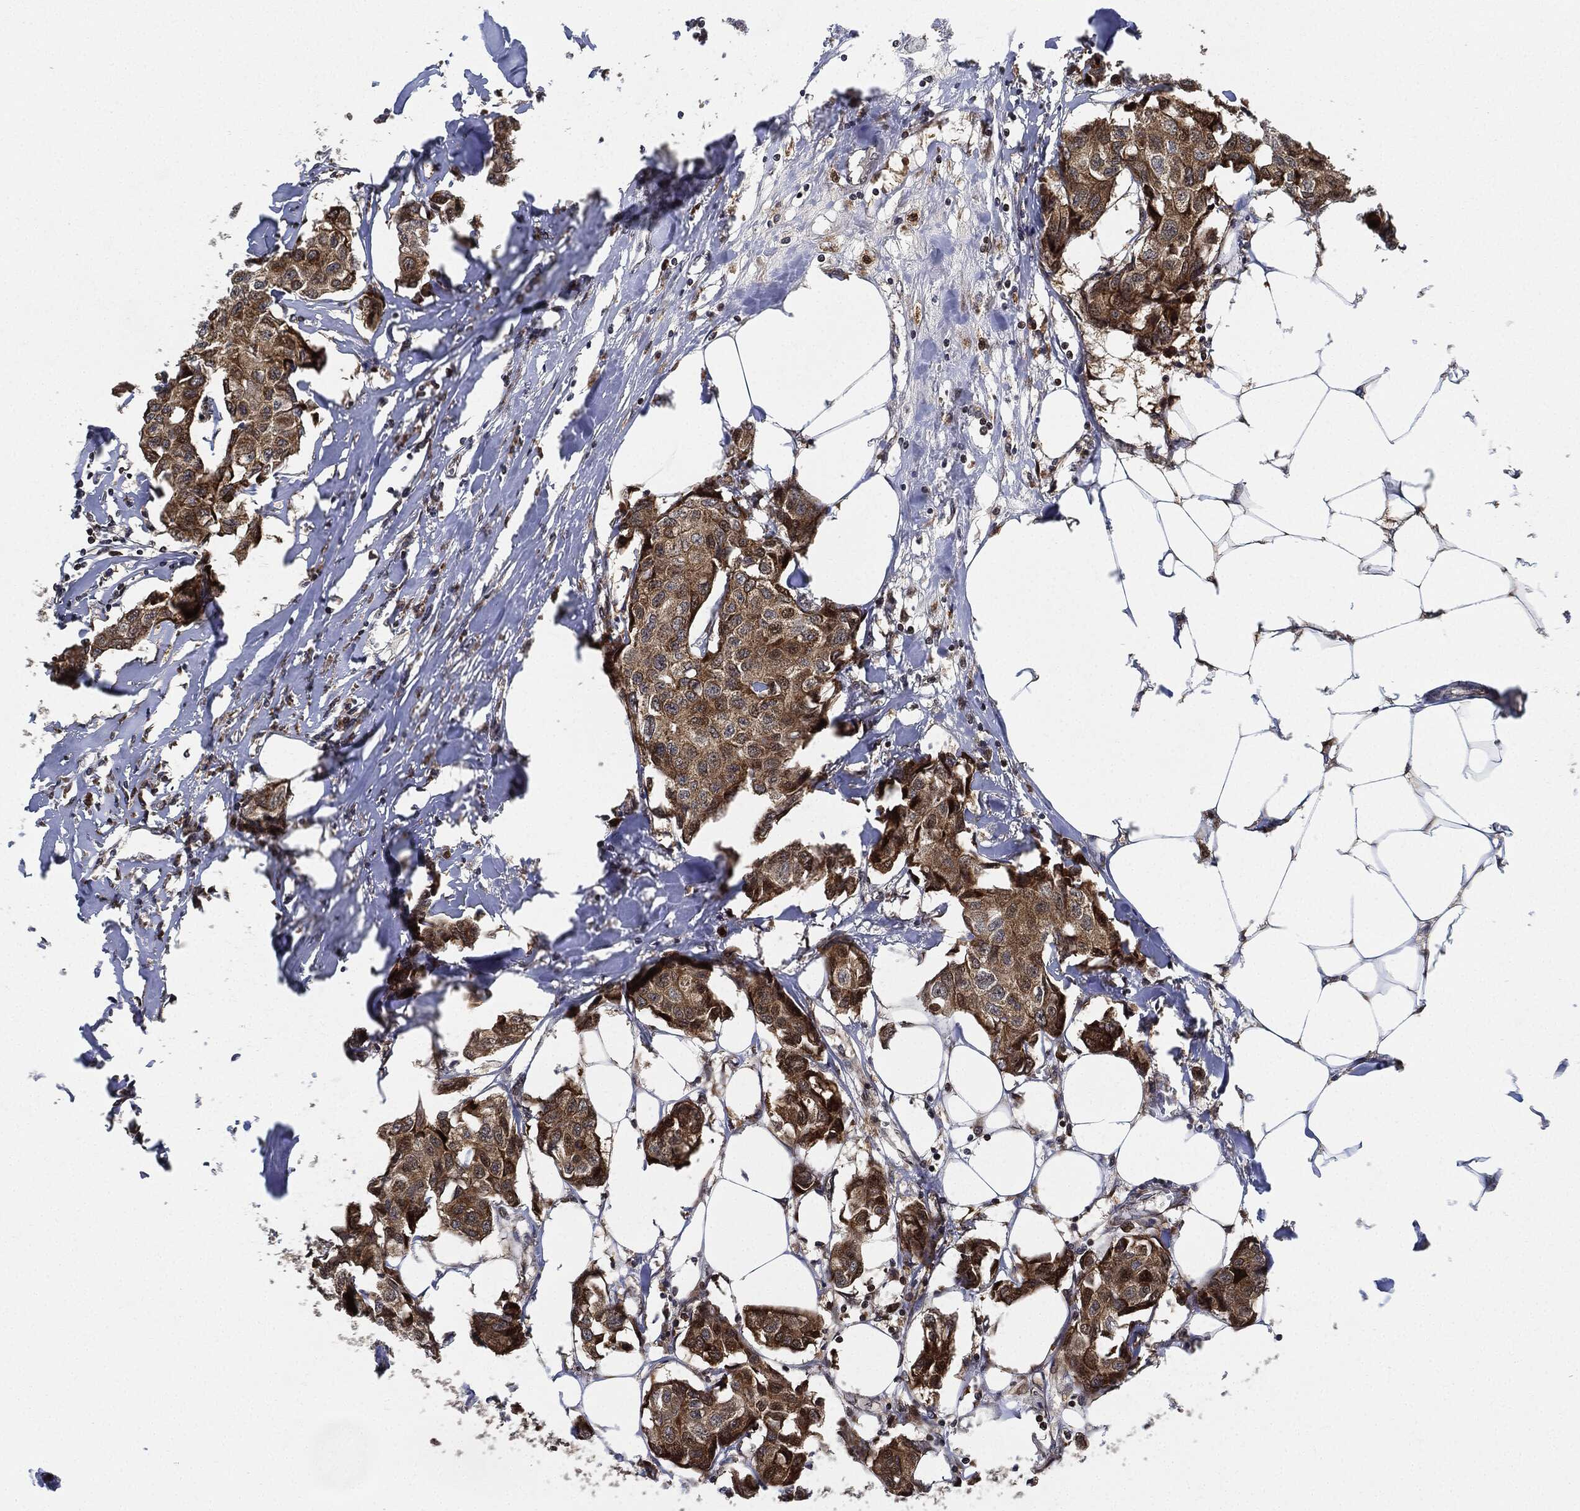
{"staining": {"intensity": "strong", "quantity": ">75%", "location": "cytoplasmic/membranous"}, "tissue": "breast cancer", "cell_type": "Tumor cells", "image_type": "cancer", "snomed": [{"axis": "morphology", "description": "Duct carcinoma"}, {"axis": "topography", "description": "Breast"}], "caption": "DAB immunohistochemical staining of human breast intraductal carcinoma reveals strong cytoplasmic/membranous protein staining in approximately >75% of tumor cells.", "gene": "RNASEL", "patient": {"sex": "female", "age": 80}}